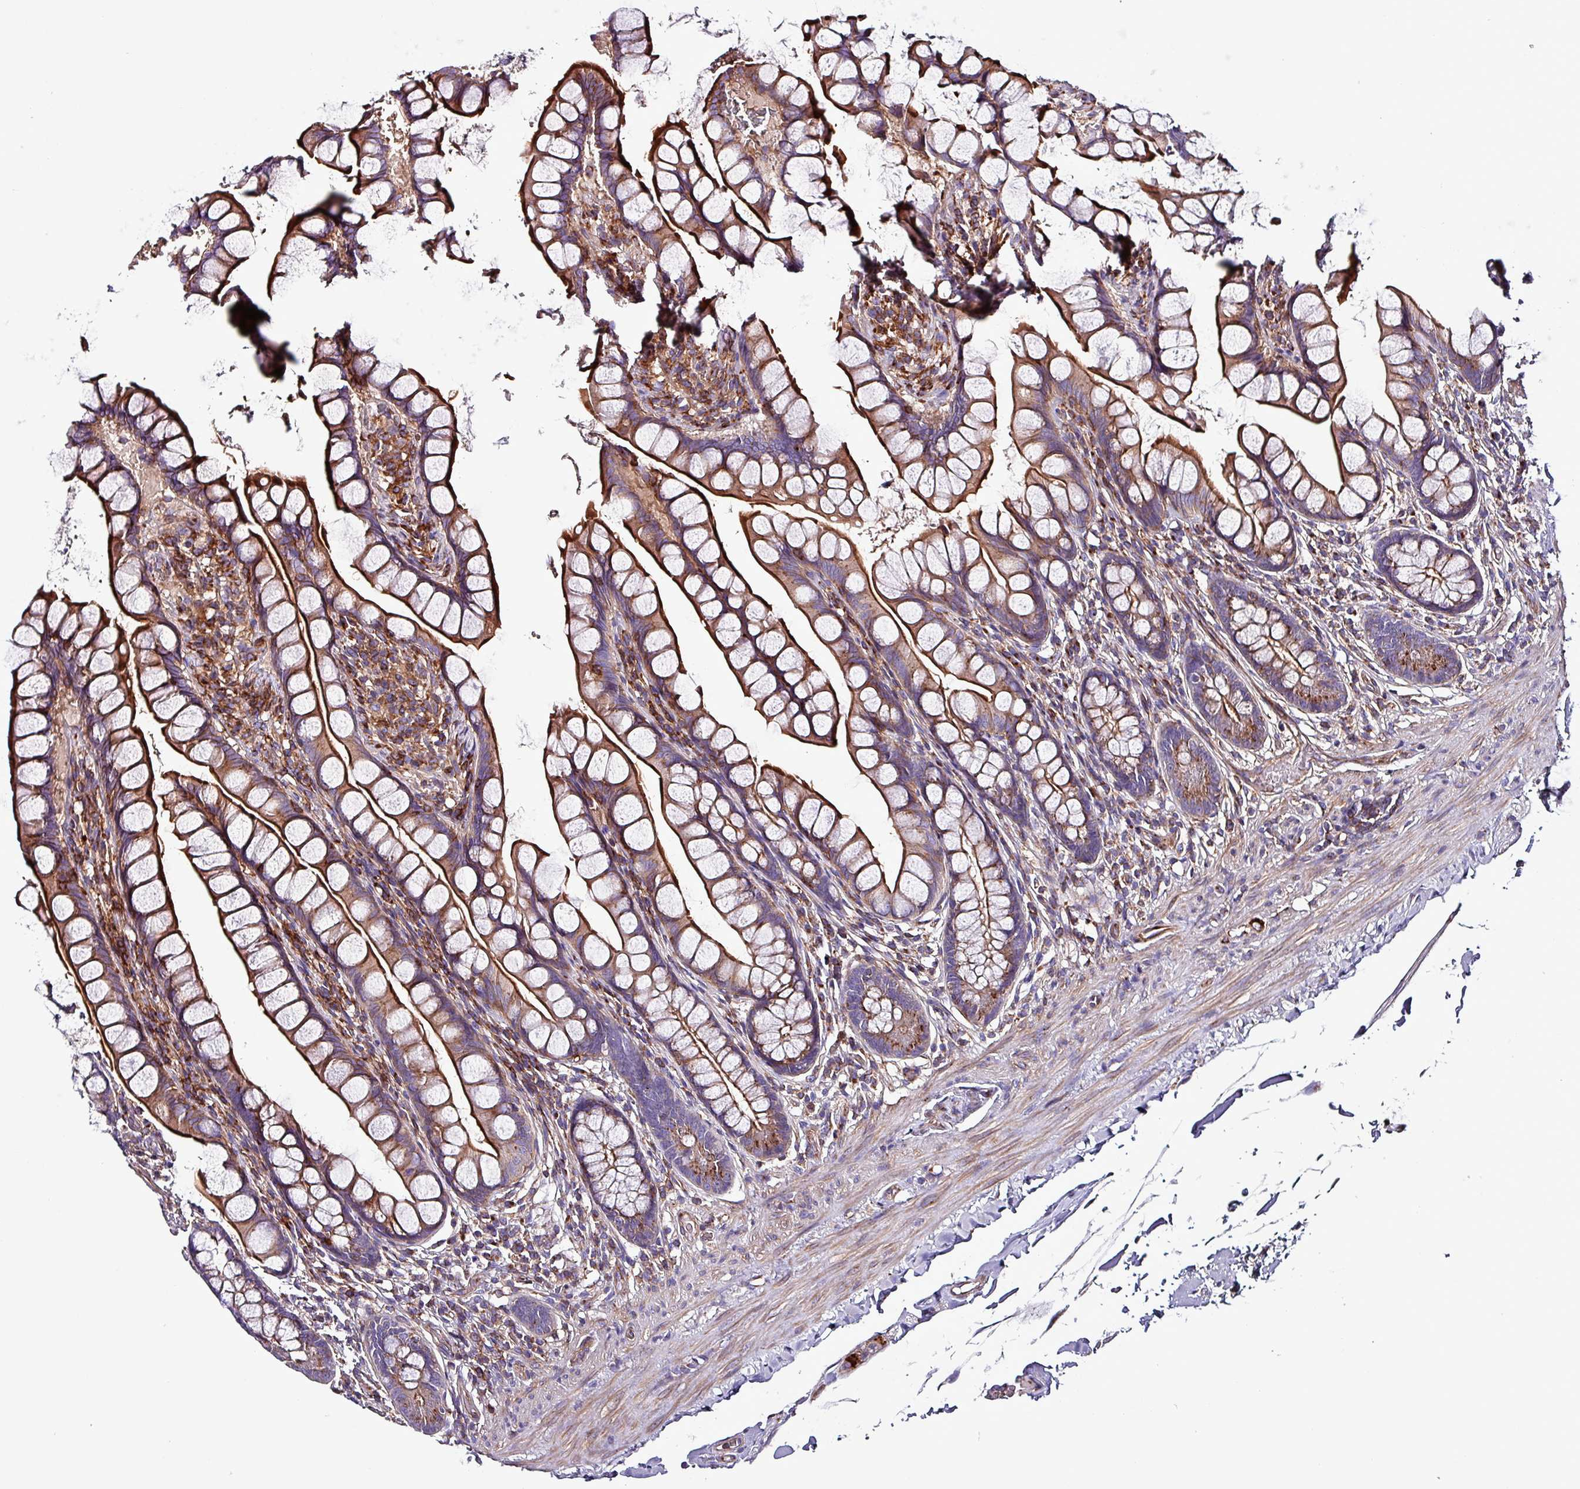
{"staining": {"intensity": "moderate", "quantity": ">75%", "location": "cytoplasmic/membranous"}, "tissue": "small intestine", "cell_type": "Glandular cells", "image_type": "normal", "snomed": [{"axis": "morphology", "description": "Normal tissue, NOS"}, {"axis": "topography", "description": "Small intestine"}], "caption": "Immunohistochemistry (IHC) (DAB) staining of unremarkable human small intestine exhibits moderate cytoplasmic/membranous protein staining in approximately >75% of glandular cells. The staining is performed using DAB brown chromogen to label protein expression. The nuclei are counter-stained blue using hematoxylin.", "gene": "VAMP4", "patient": {"sex": "male", "age": 70}}